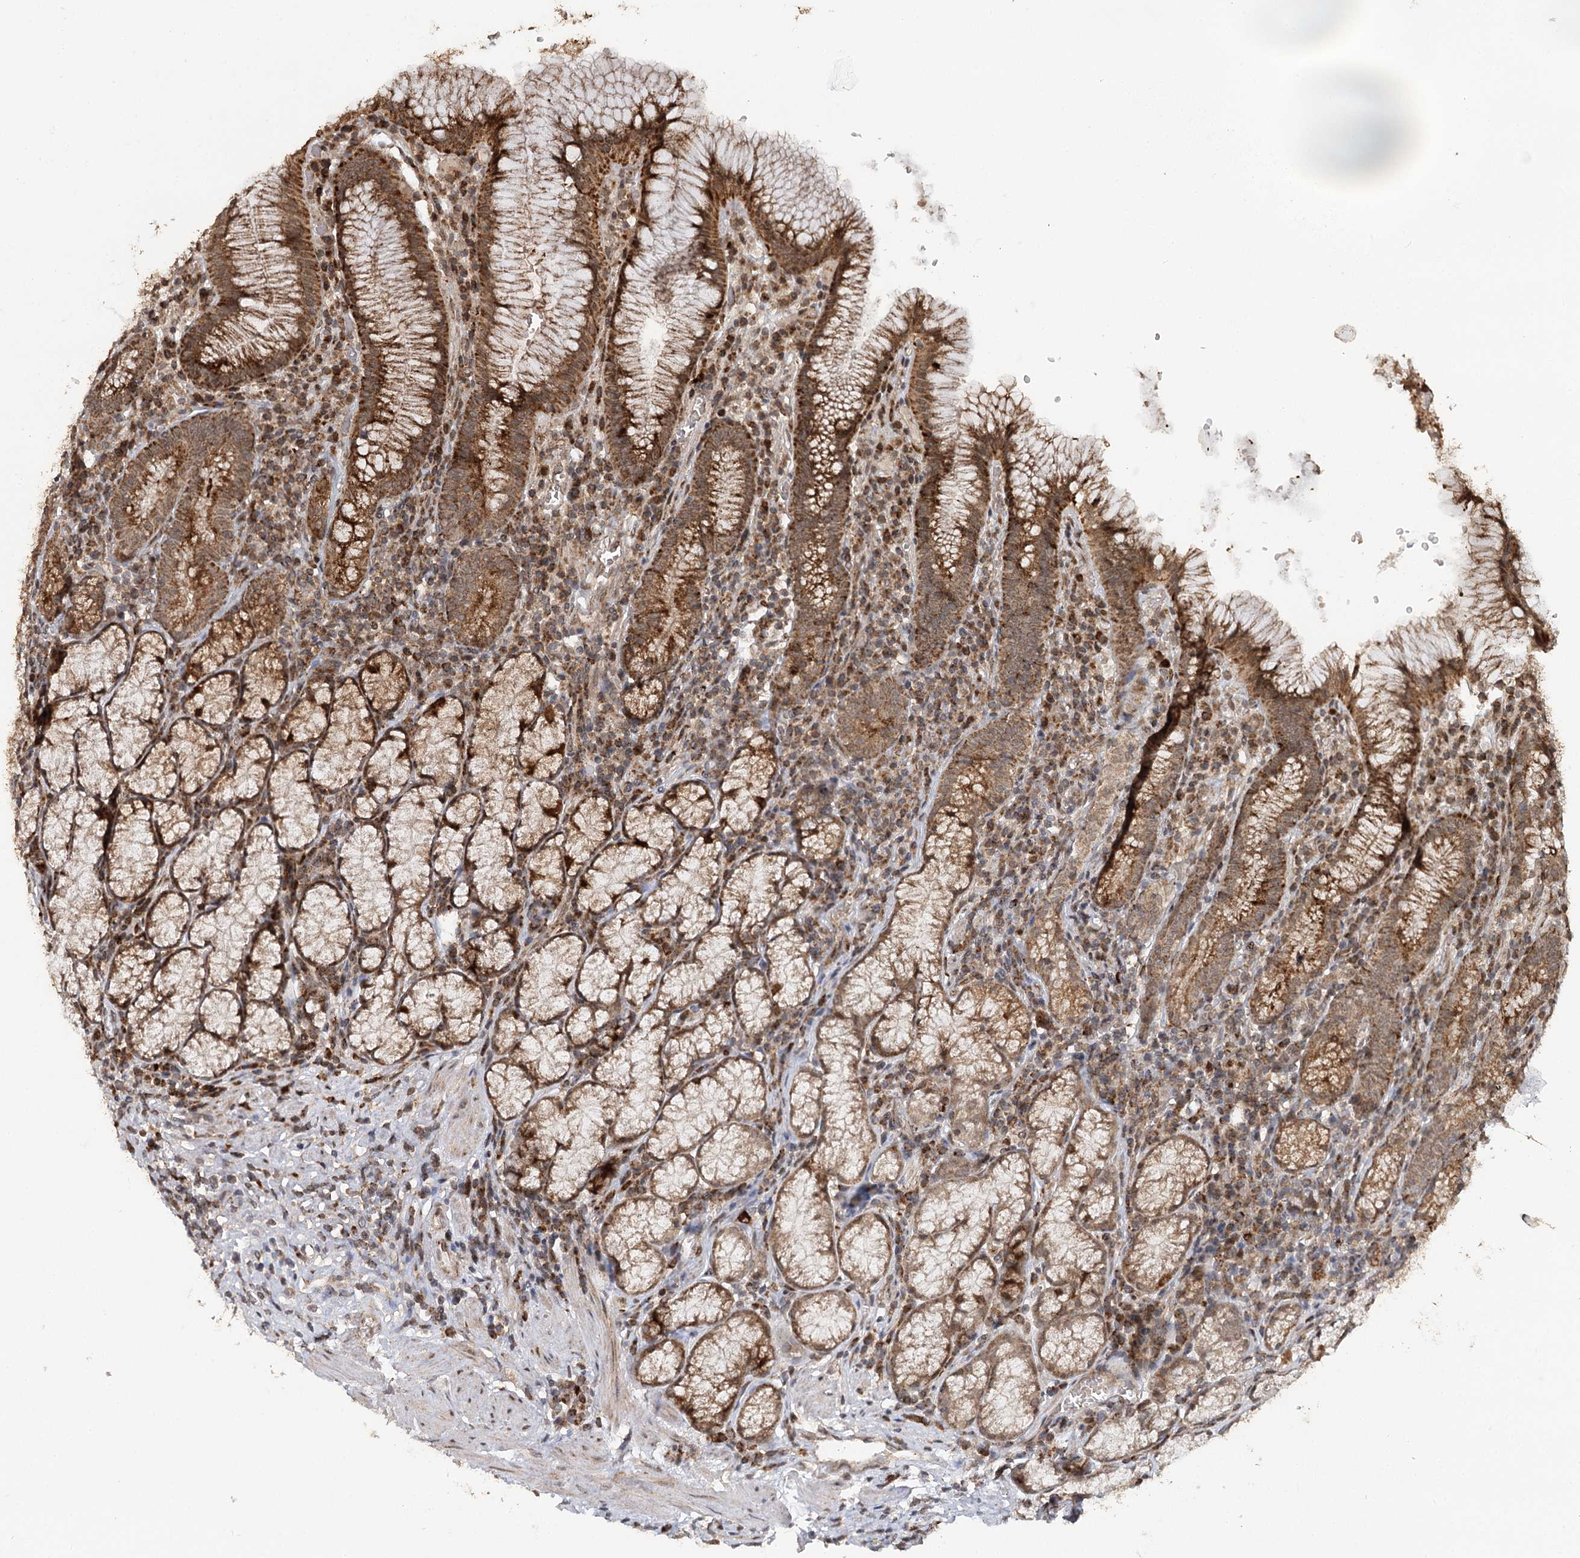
{"staining": {"intensity": "strong", "quantity": ">75%", "location": "cytoplasmic/membranous"}, "tissue": "stomach", "cell_type": "Glandular cells", "image_type": "normal", "snomed": [{"axis": "morphology", "description": "Normal tissue, NOS"}, {"axis": "topography", "description": "Stomach"}], "caption": "Immunohistochemistry (DAB) staining of normal human stomach reveals strong cytoplasmic/membranous protein expression in about >75% of glandular cells.", "gene": "ZNRF3", "patient": {"sex": "male", "age": 55}}